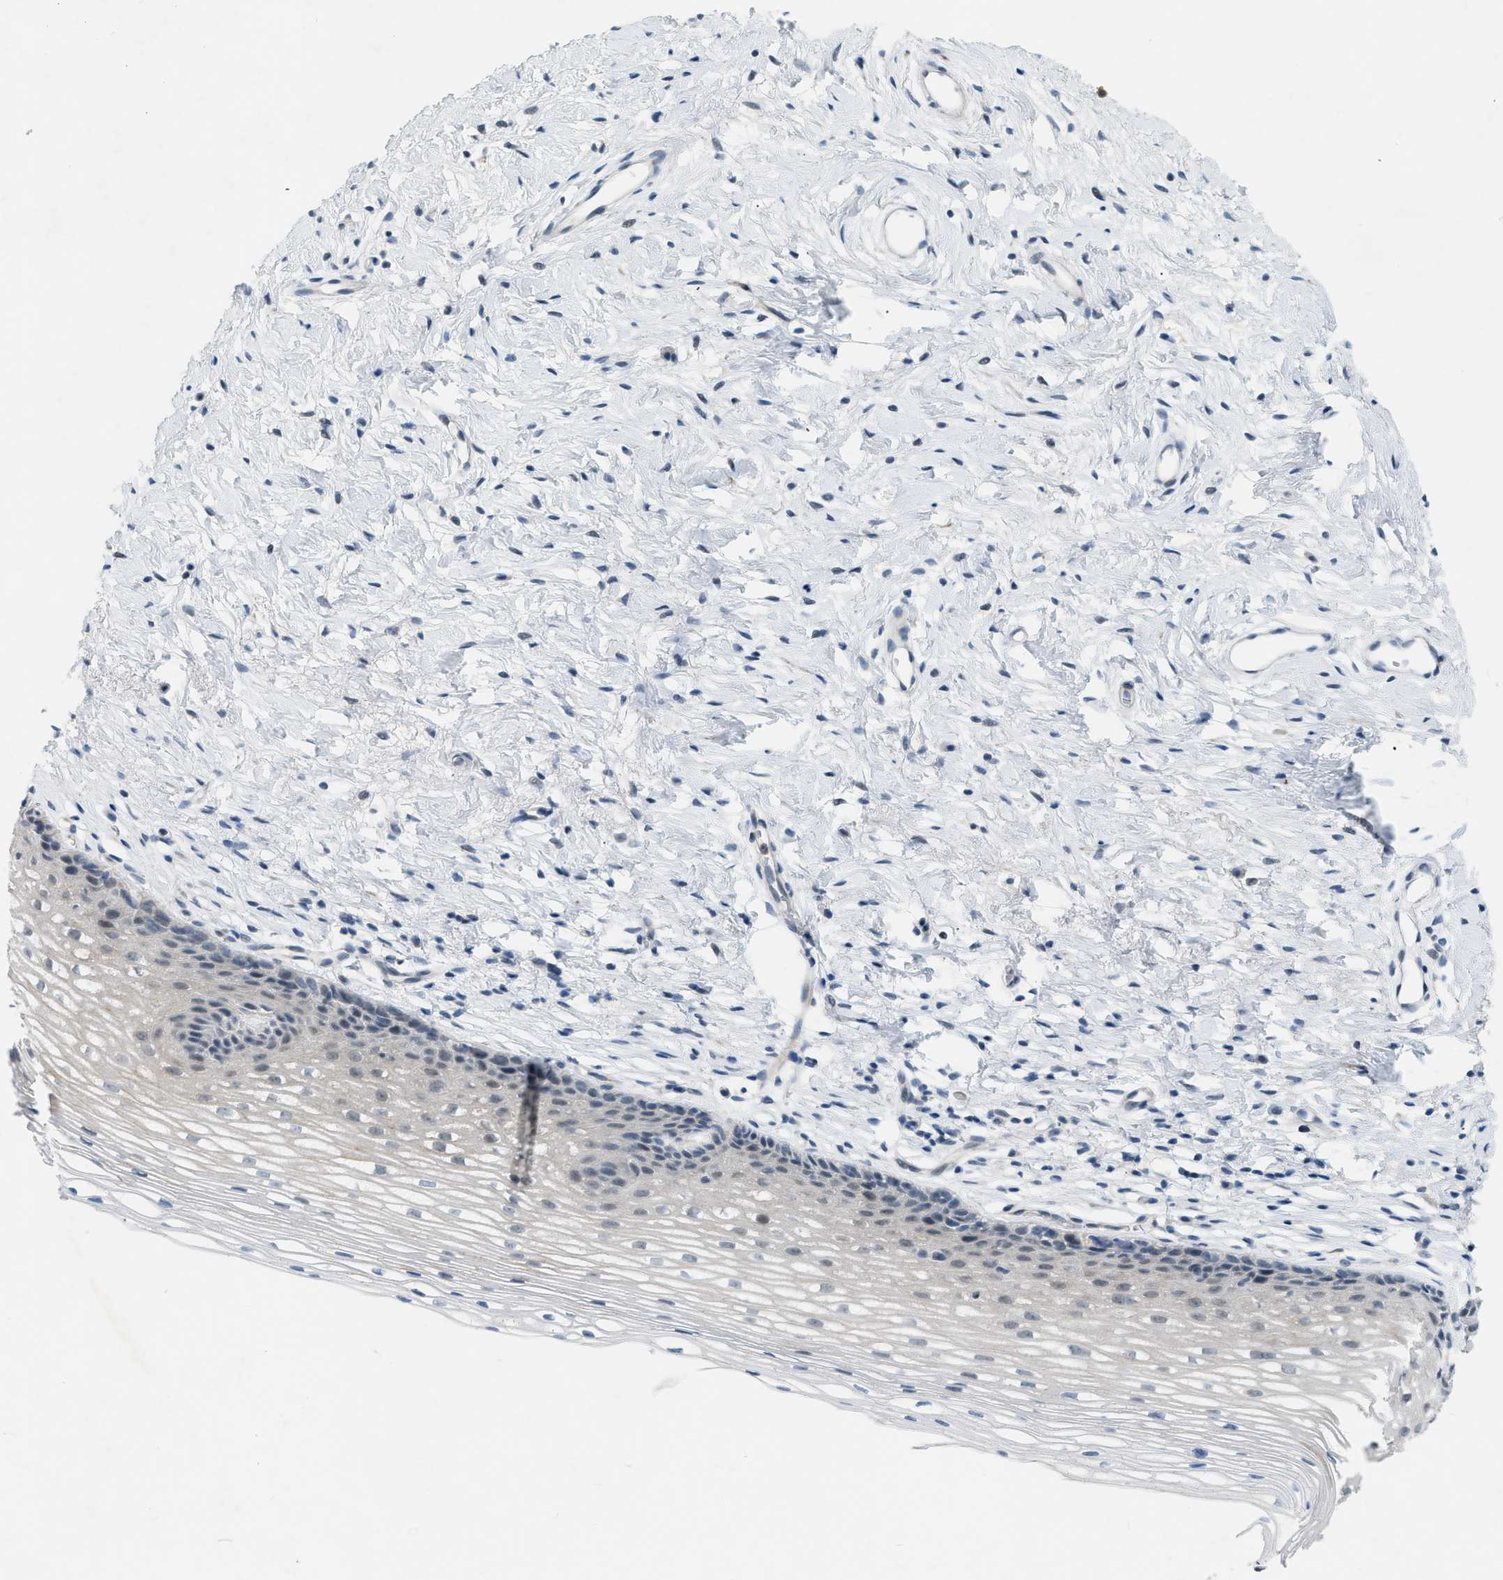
{"staining": {"intensity": "negative", "quantity": "none", "location": "none"}, "tissue": "cervix", "cell_type": "Glandular cells", "image_type": "normal", "snomed": [{"axis": "morphology", "description": "Normal tissue, NOS"}, {"axis": "topography", "description": "Cervix"}], "caption": "An IHC image of benign cervix is shown. There is no staining in glandular cells of cervix. Brightfield microscopy of IHC stained with DAB (brown) and hematoxylin (blue), captured at high magnification.", "gene": "ZNF408", "patient": {"sex": "female", "age": 77}}